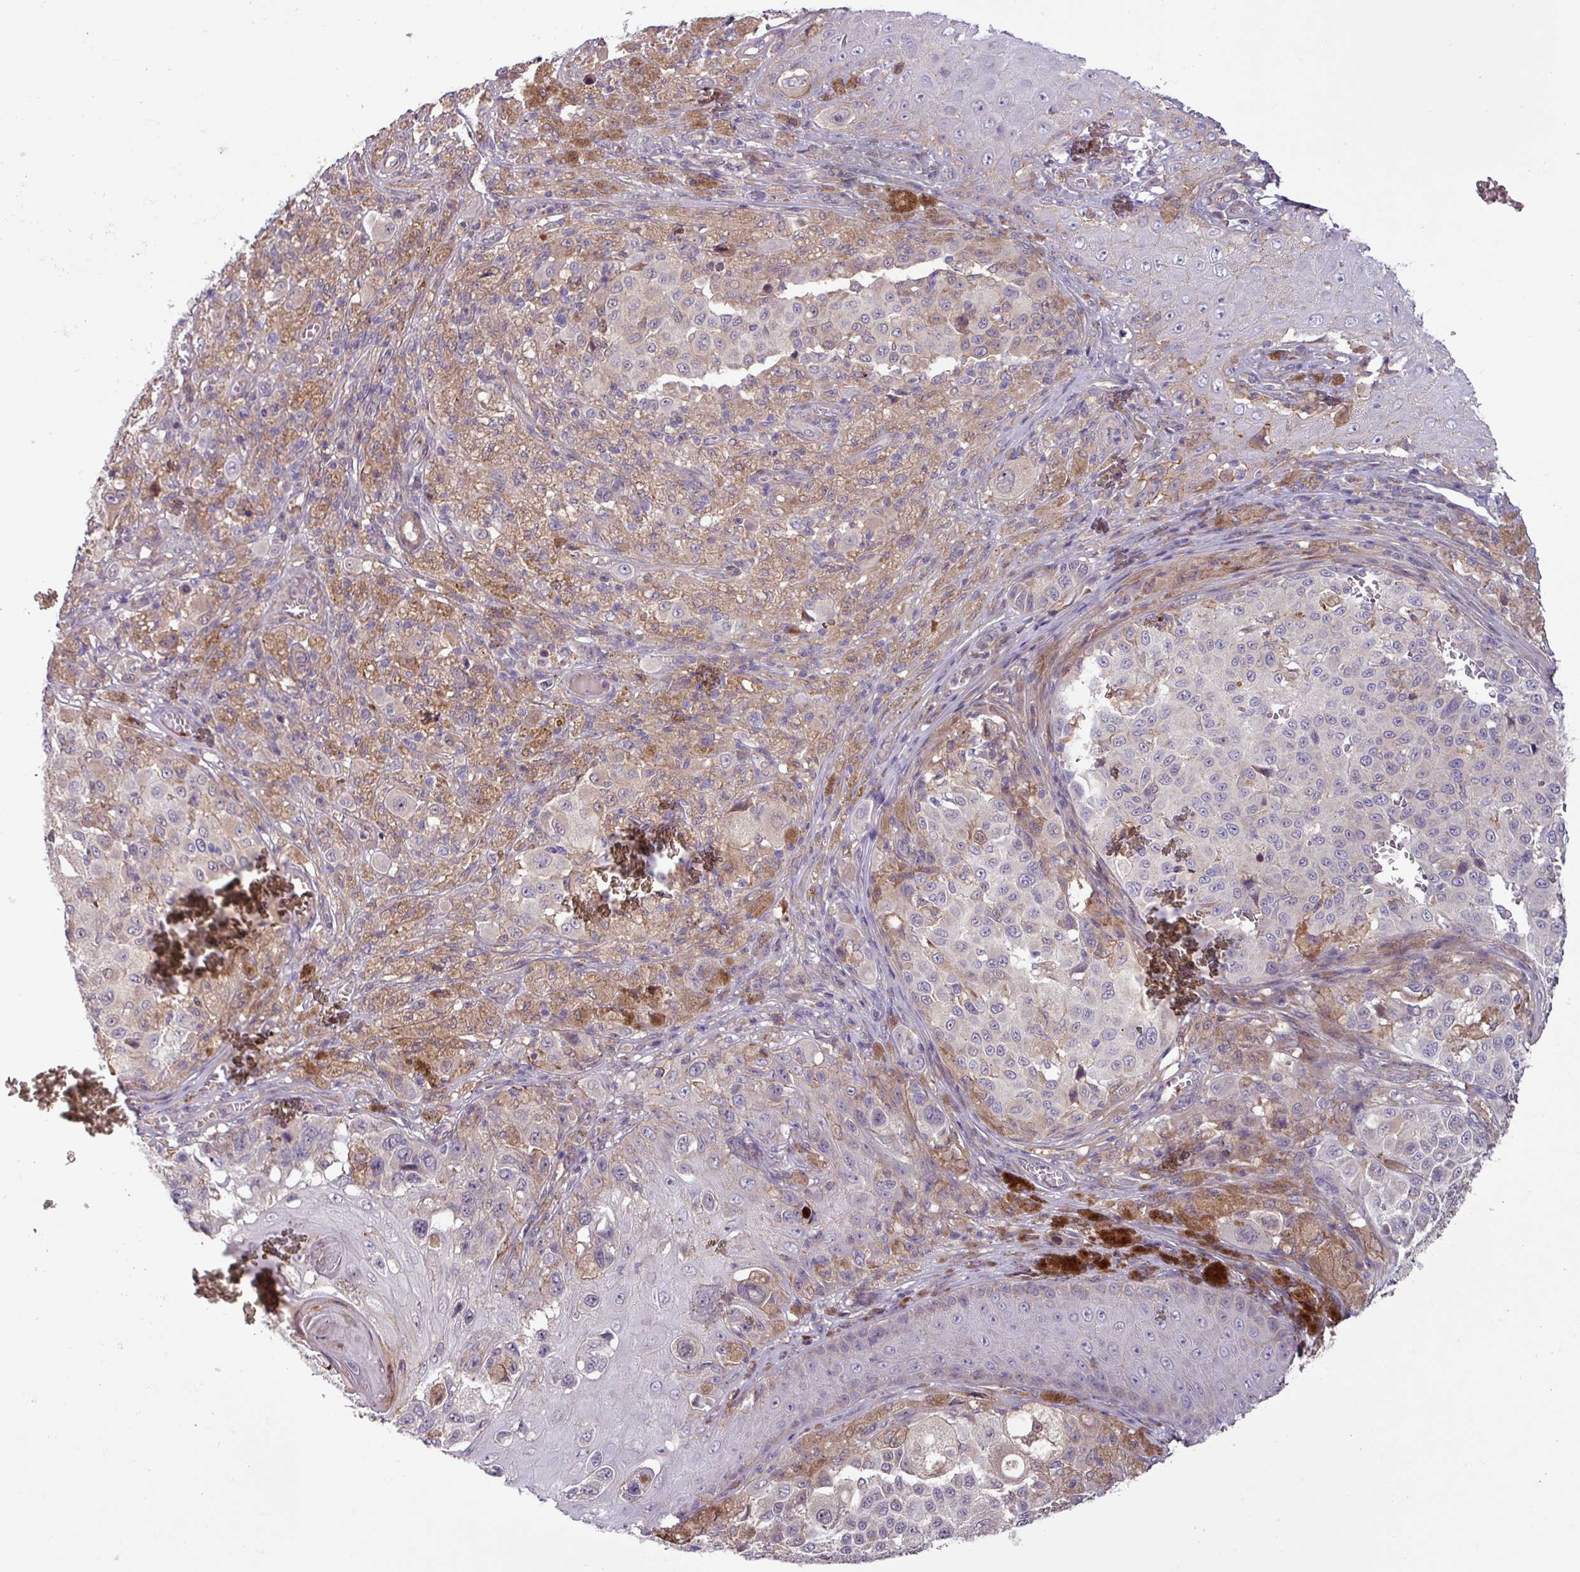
{"staining": {"intensity": "weak", "quantity": "<25%", "location": "cytoplasmic/membranous"}, "tissue": "melanoma", "cell_type": "Tumor cells", "image_type": "cancer", "snomed": [{"axis": "morphology", "description": "Malignant melanoma, NOS"}, {"axis": "topography", "description": "Skin"}], "caption": "Tumor cells show no significant protein positivity in malignant melanoma.", "gene": "PCED1A", "patient": {"sex": "female", "age": 63}}